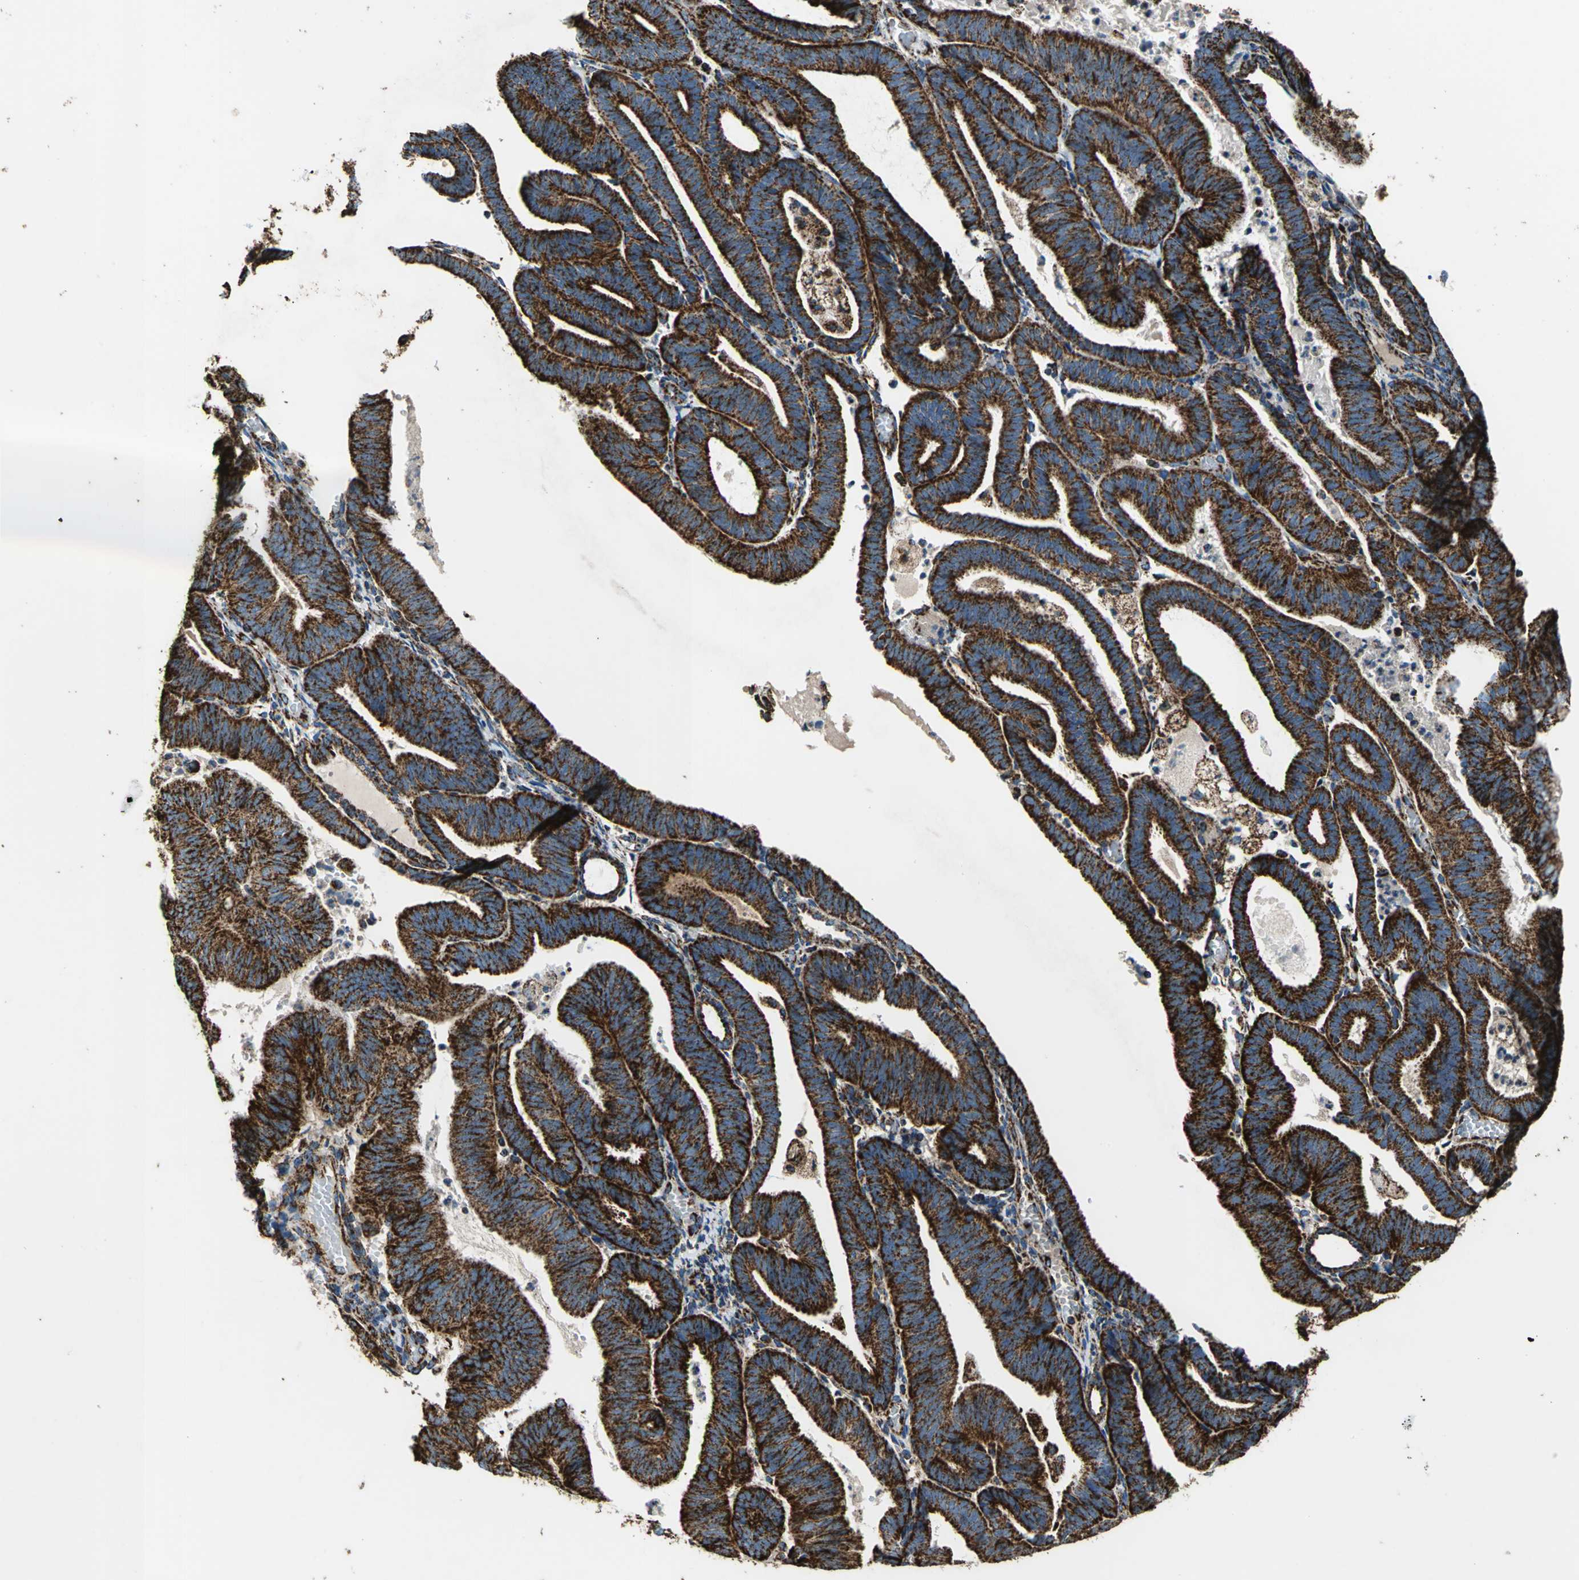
{"staining": {"intensity": "strong", "quantity": ">75%", "location": "cytoplasmic/membranous"}, "tissue": "endometrial cancer", "cell_type": "Tumor cells", "image_type": "cancer", "snomed": [{"axis": "morphology", "description": "Adenocarcinoma, NOS"}, {"axis": "topography", "description": "Uterus"}], "caption": "Adenocarcinoma (endometrial) was stained to show a protein in brown. There is high levels of strong cytoplasmic/membranous staining in about >75% of tumor cells. (Stains: DAB in brown, nuclei in blue, Microscopy: brightfield microscopy at high magnification).", "gene": "ECH1", "patient": {"sex": "female", "age": 60}}